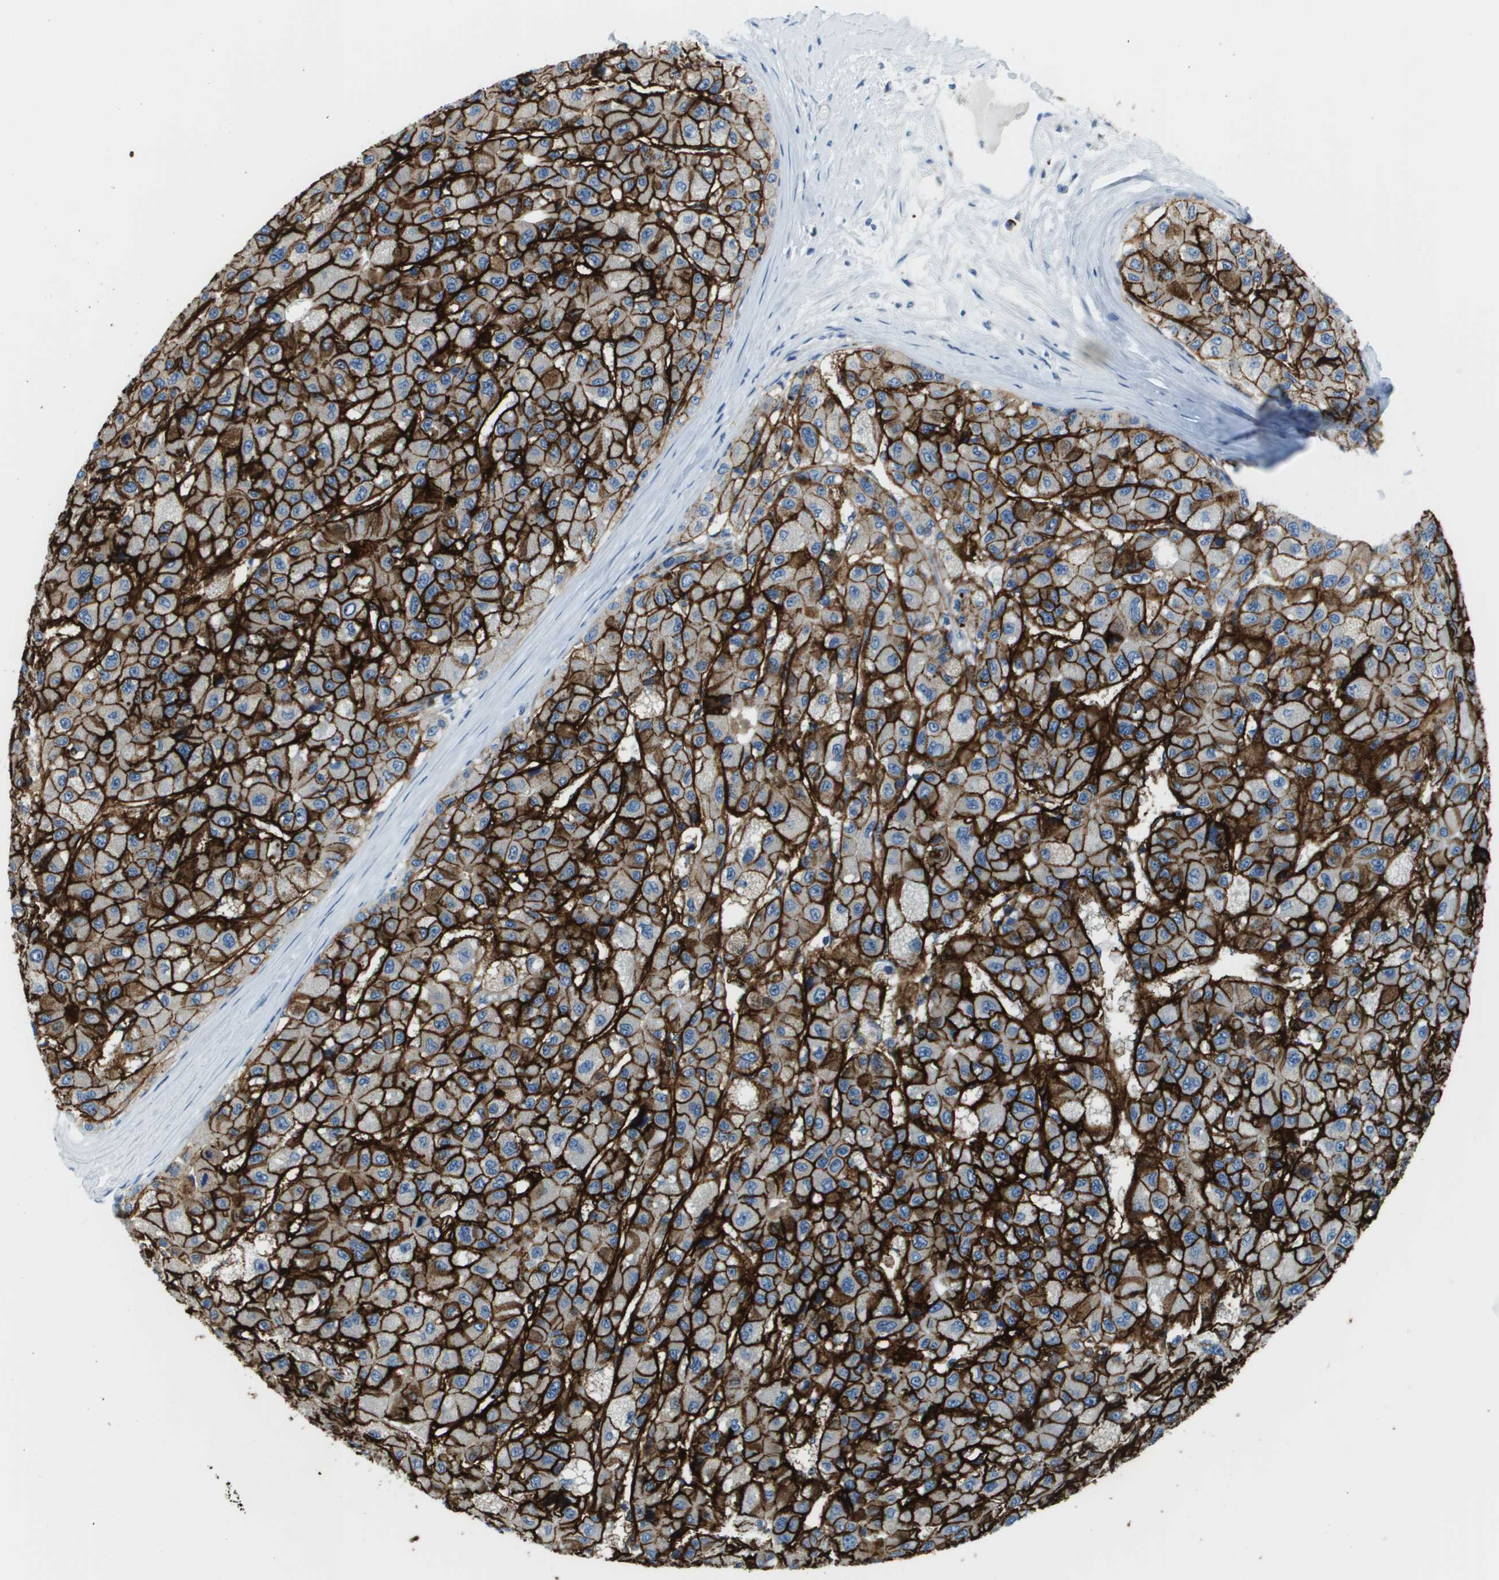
{"staining": {"intensity": "strong", "quantity": ">75%", "location": "cytoplasmic/membranous"}, "tissue": "liver cancer", "cell_type": "Tumor cells", "image_type": "cancer", "snomed": [{"axis": "morphology", "description": "Carcinoma, Hepatocellular, NOS"}, {"axis": "topography", "description": "Liver"}], "caption": "Immunohistochemistry (IHC) histopathology image of neoplastic tissue: liver cancer (hepatocellular carcinoma) stained using immunohistochemistry (IHC) exhibits high levels of strong protein expression localized specifically in the cytoplasmic/membranous of tumor cells, appearing as a cytoplasmic/membranous brown color.", "gene": "SDC1", "patient": {"sex": "male", "age": 80}}